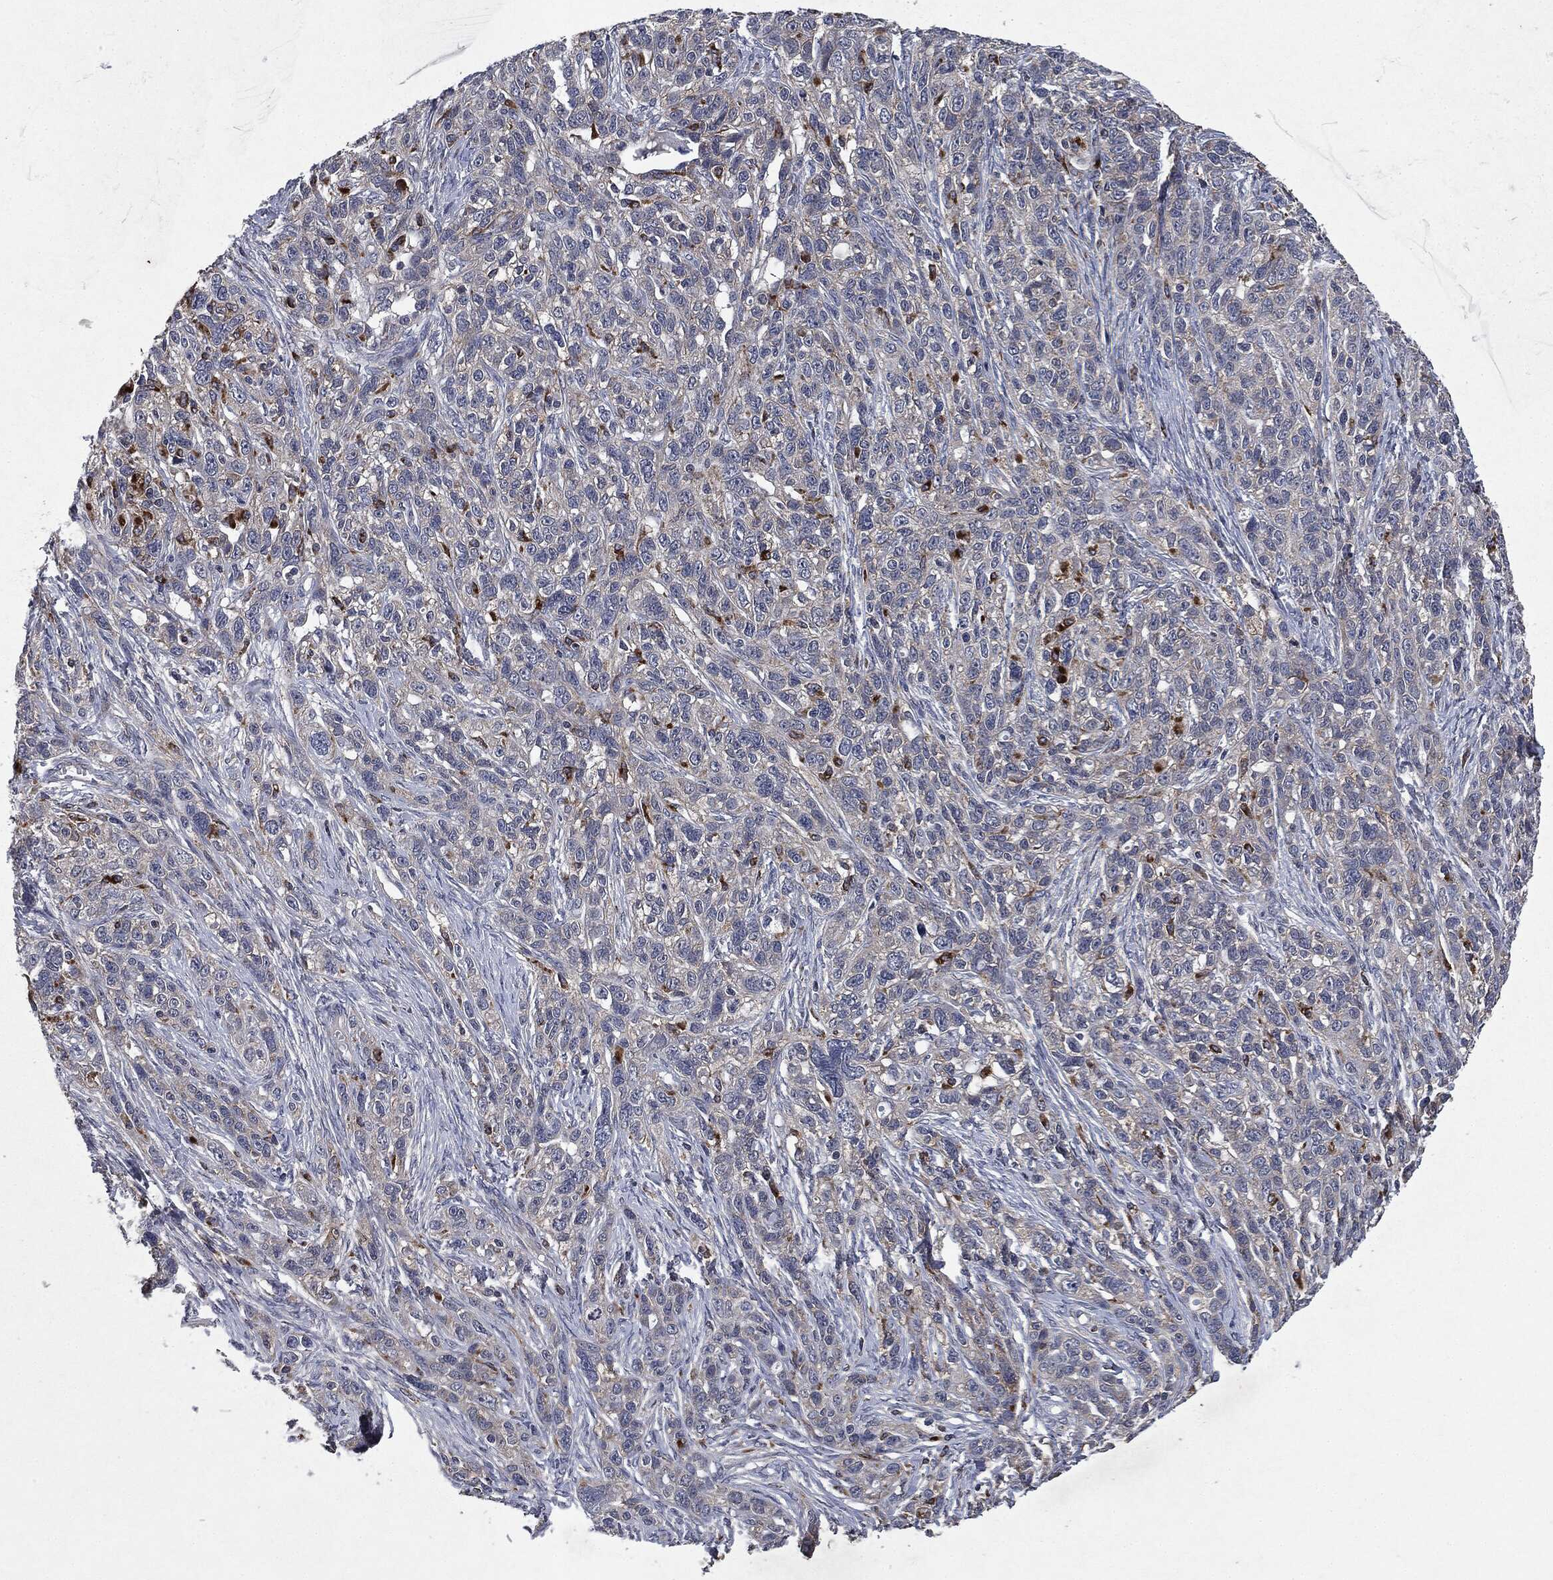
{"staining": {"intensity": "negative", "quantity": "none", "location": "none"}, "tissue": "ovarian cancer", "cell_type": "Tumor cells", "image_type": "cancer", "snomed": [{"axis": "morphology", "description": "Cystadenocarcinoma, serous, NOS"}, {"axis": "topography", "description": "Ovary"}], "caption": "Tumor cells show no significant staining in serous cystadenocarcinoma (ovarian). (Brightfield microscopy of DAB (3,3'-diaminobenzidine) immunohistochemistry (IHC) at high magnification).", "gene": "SLC31A2", "patient": {"sex": "female", "age": 71}}